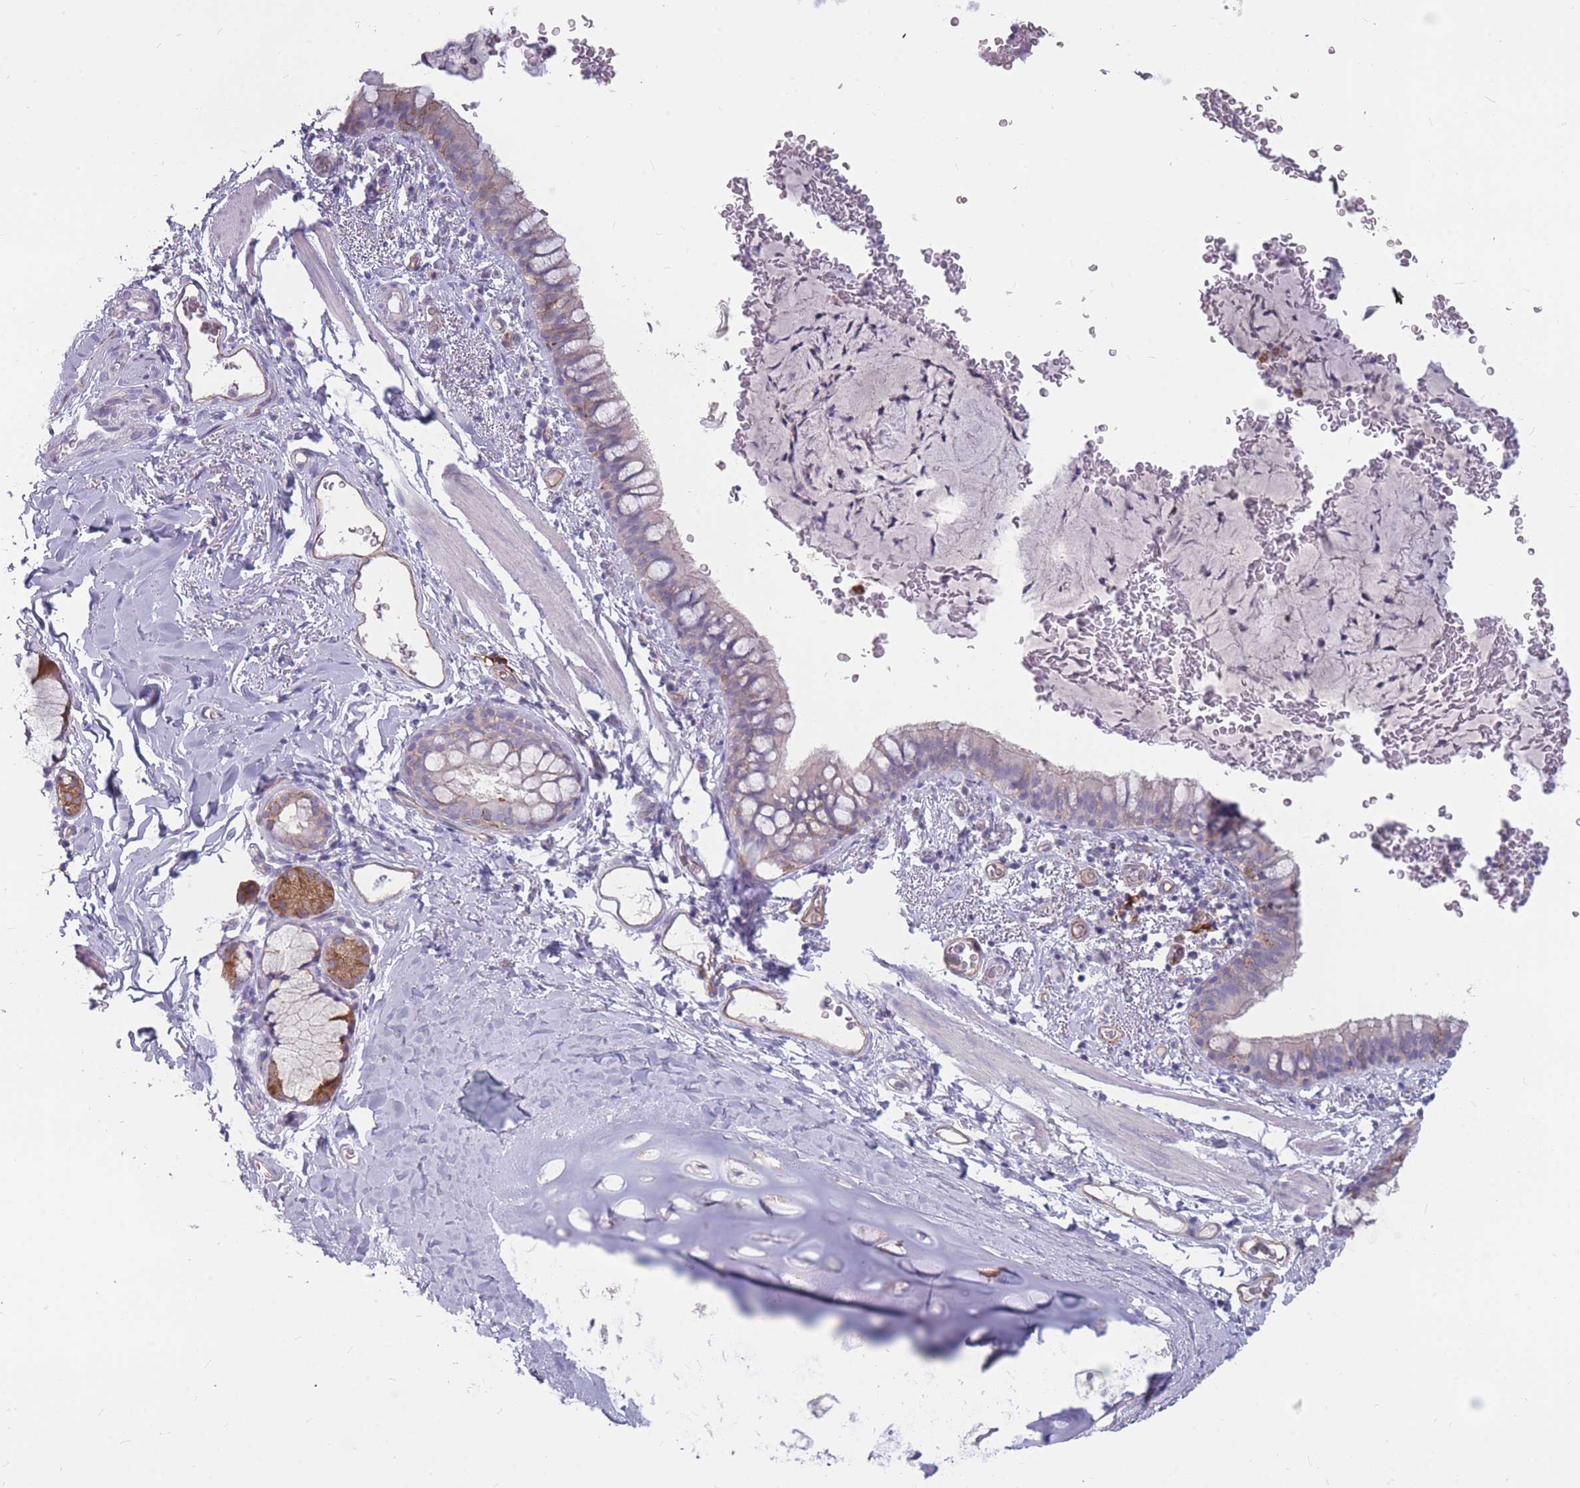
{"staining": {"intensity": "weak", "quantity": "<25%", "location": "cytoplasmic/membranous"}, "tissue": "bronchus", "cell_type": "Respiratory epithelial cells", "image_type": "normal", "snomed": [{"axis": "morphology", "description": "Normal tissue, NOS"}, {"axis": "topography", "description": "Cartilage tissue"}, {"axis": "topography", "description": "Bronchus"}], "caption": "Immunohistochemistry (IHC) photomicrograph of benign bronchus: human bronchus stained with DAB displays no significant protein staining in respiratory epithelial cells. Brightfield microscopy of IHC stained with DAB (brown) and hematoxylin (blue), captured at high magnification.", "gene": "GNA11", "patient": {"sex": "female", "age": 36}}